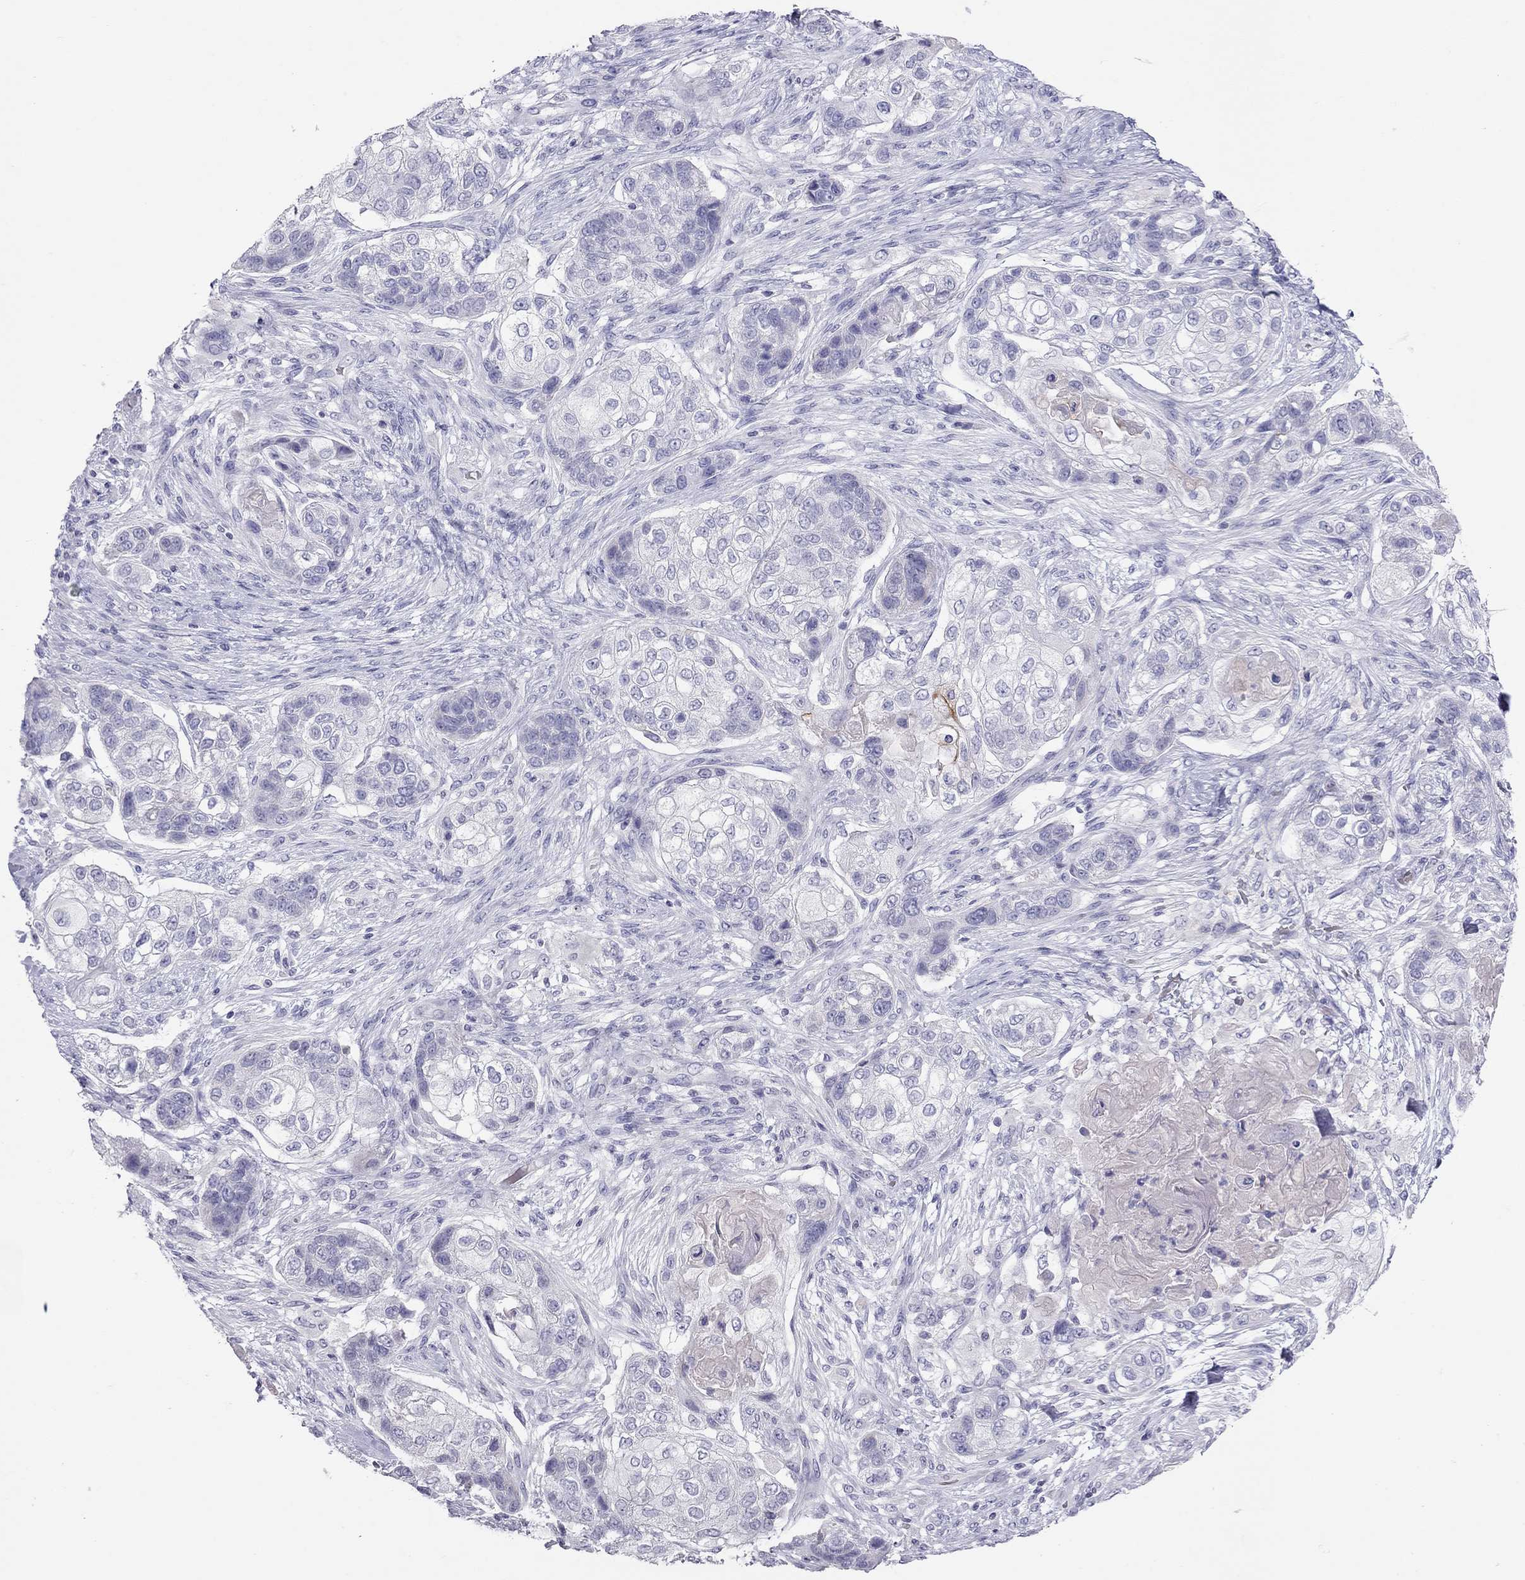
{"staining": {"intensity": "negative", "quantity": "none", "location": "none"}, "tissue": "lung cancer", "cell_type": "Tumor cells", "image_type": "cancer", "snomed": [{"axis": "morphology", "description": "Squamous cell carcinoma, NOS"}, {"axis": "topography", "description": "Lung"}], "caption": "Immunohistochemistry (IHC) image of neoplastic tissue: squamous cell carcinoma (lung) stained with DAB shows no significant protein staining in tumor cells.", "gene": "MUC16", "patient": {"sex": "male", "age": 69}}